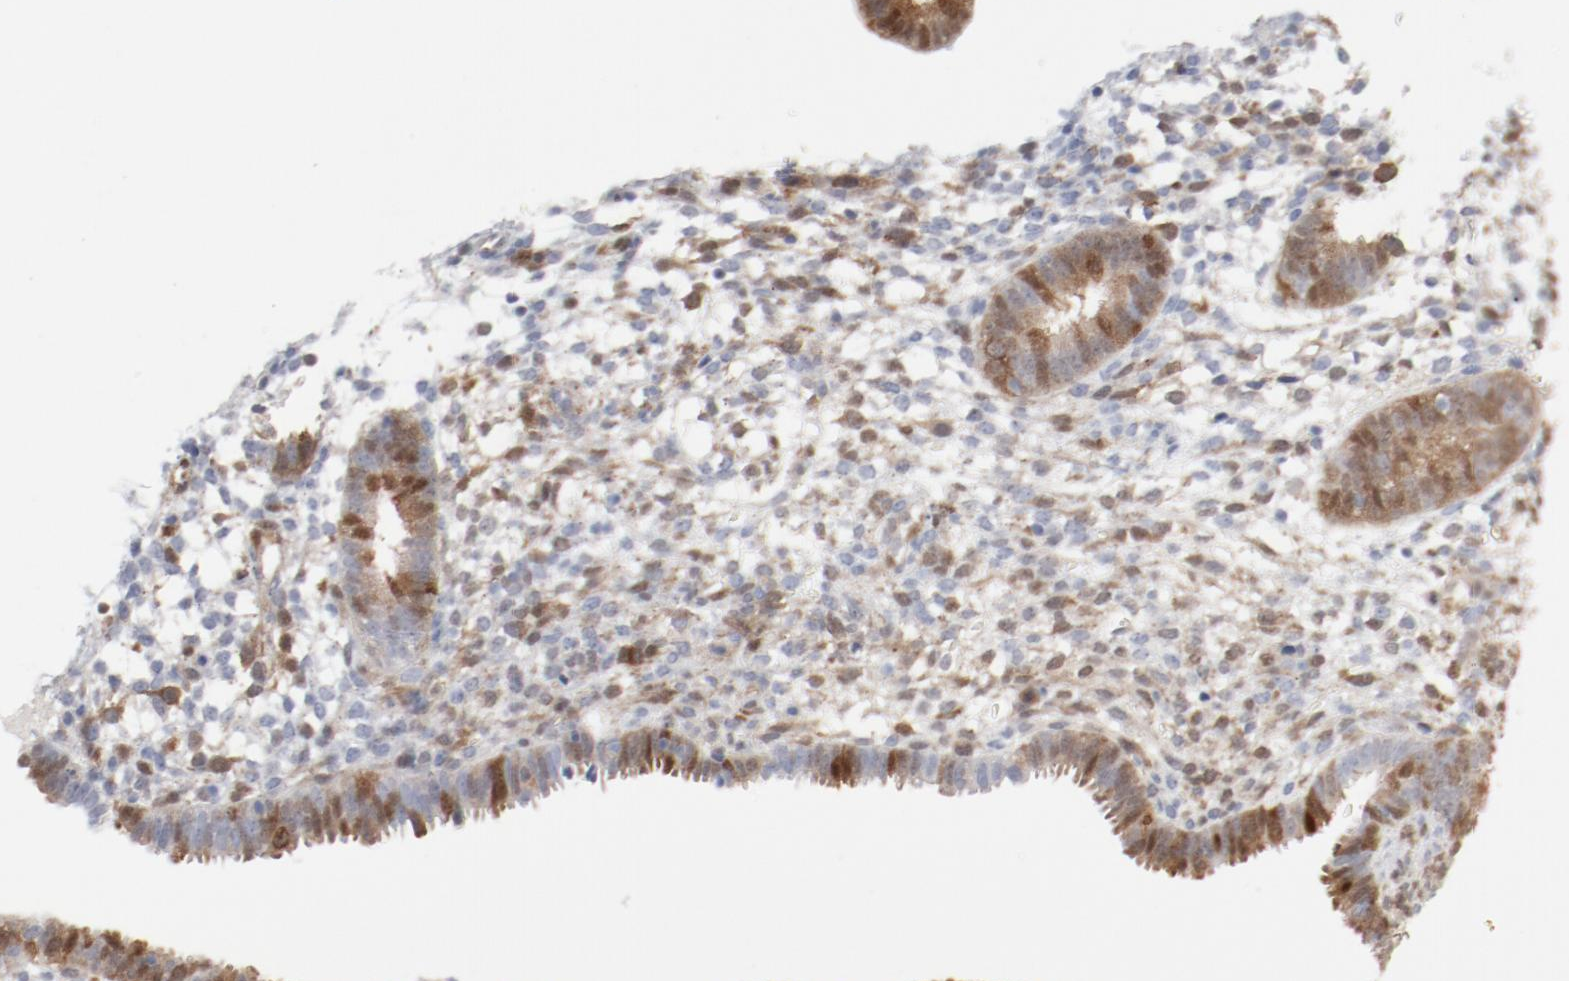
{"staining": {"intensity": "moderate", "quantity": "25%-75%", "location": "nuclear"}, "tissue": "endometrium", "cell_type": "Cells in endometrial stroma", "image_type": "normal", "snomed": [{"axis": "morphology", "description": "Normal tissue, NOS"}, {"axis": "topography", "description": "Endometrium"}], "caption": "Moderate nuclear positivity is seen in approximately 25%-75% of cells in endometrial stroma in unremarkable endometrium. (DAB (3,3'-diaminobenzidine) IHC with brightfield microscopy, high magnification).", "gene": "CDK1", "patient": {"sex": "female", "age": 35}}